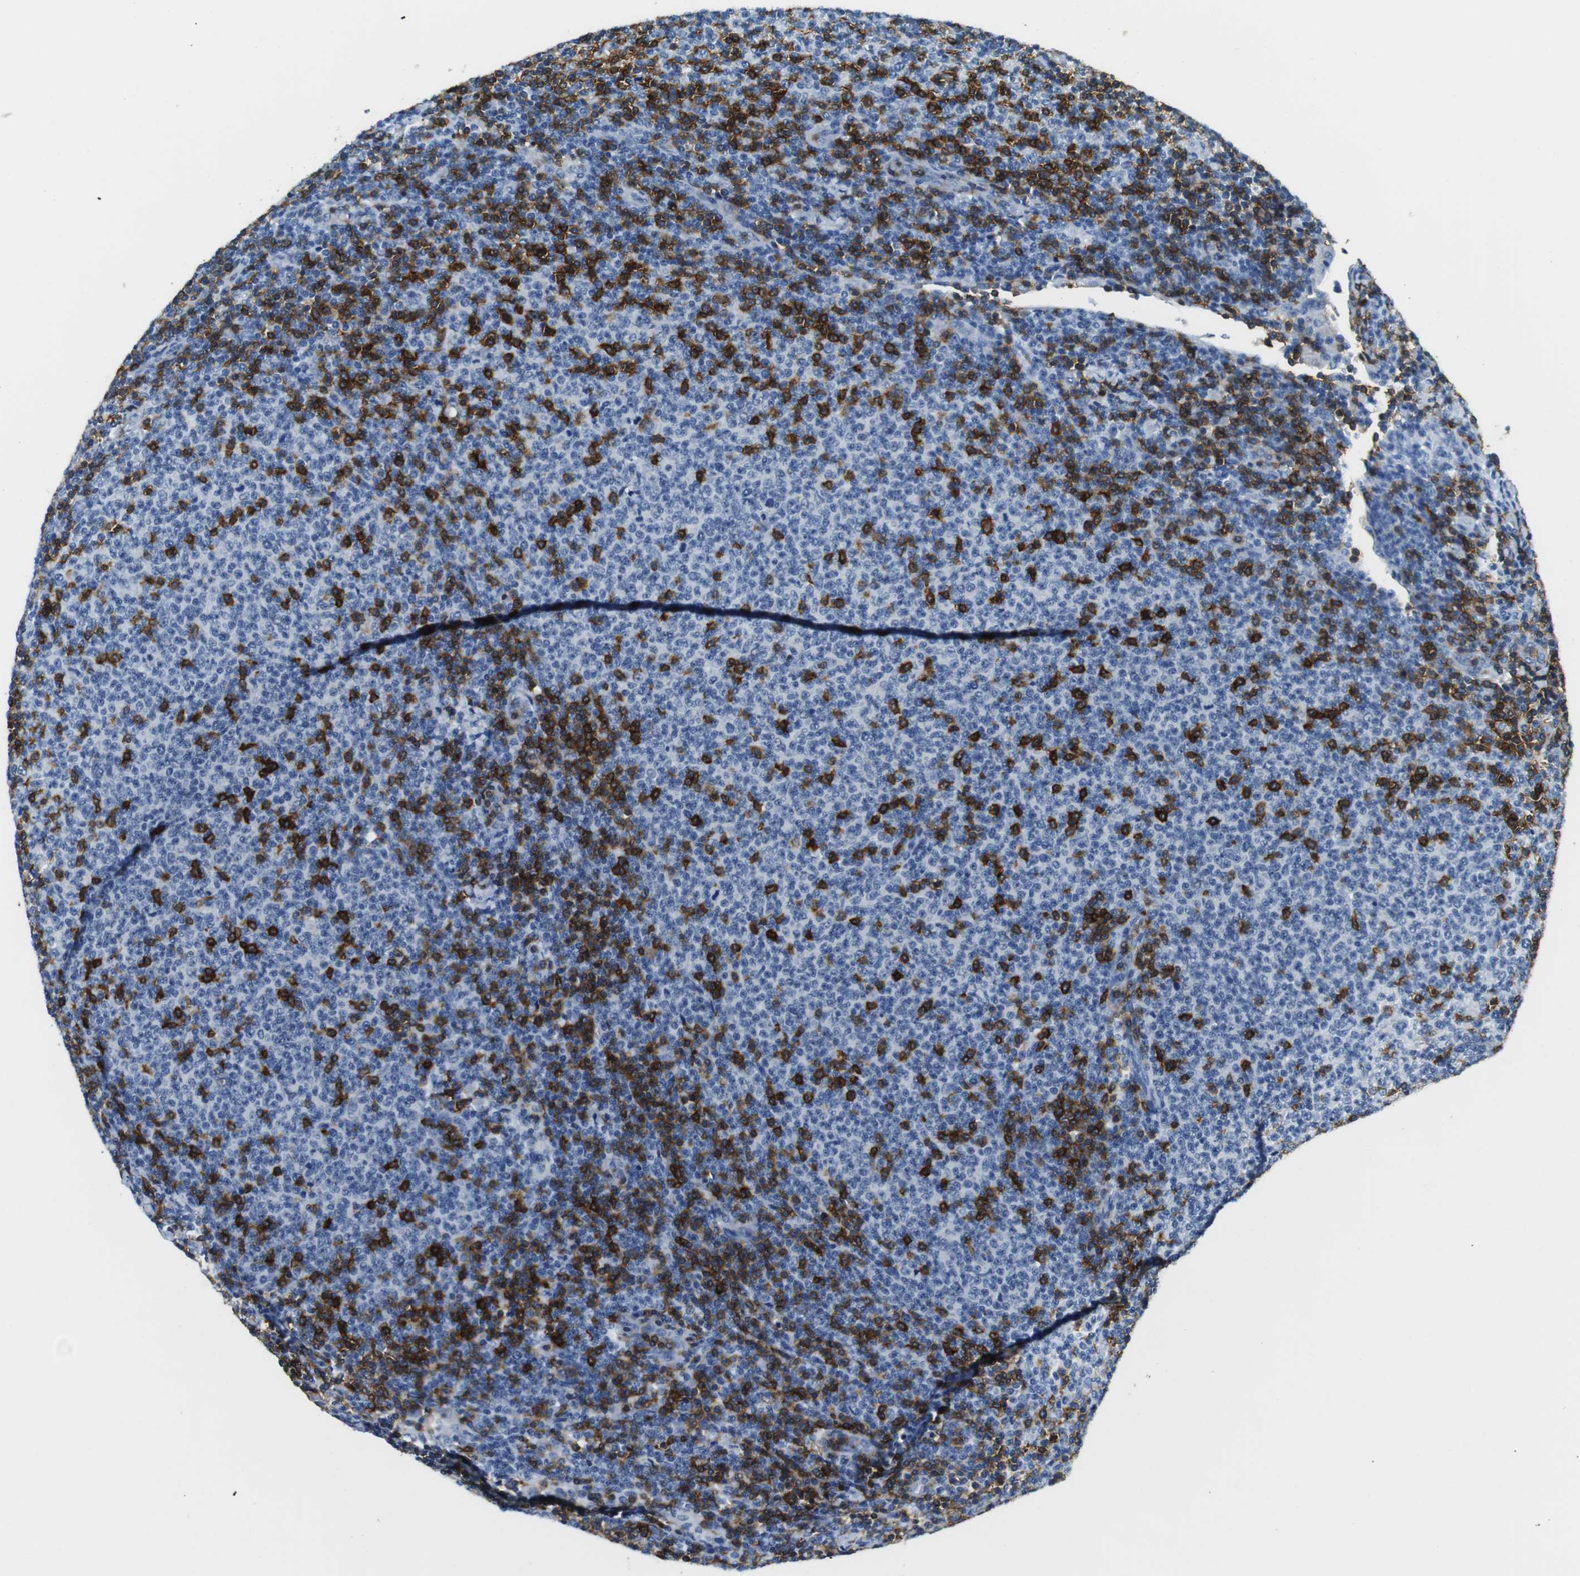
{"staining": {"intensity": "negative", "quantity": "none", "location": "none"}, "tissue": "lymphoma", "cell_type": "Tumor cells", "image_type": "cancer", "snomed": [{"axis": "morphology", "description": "Malignant lymphoma, non-Hodgkin's type, Low grade"}, {"axis": "topography", "description": "Lymph node"}], "caption": "Immunohistochemistry (IHC) histopathology image of human malignant lymphoma, non-Hodgkin's type (low-grade) stained for a protein (brown), which reveals no positivity in tumor cells.", "gene": "LAT", "patient": {"sex": "male", "age": 66}}